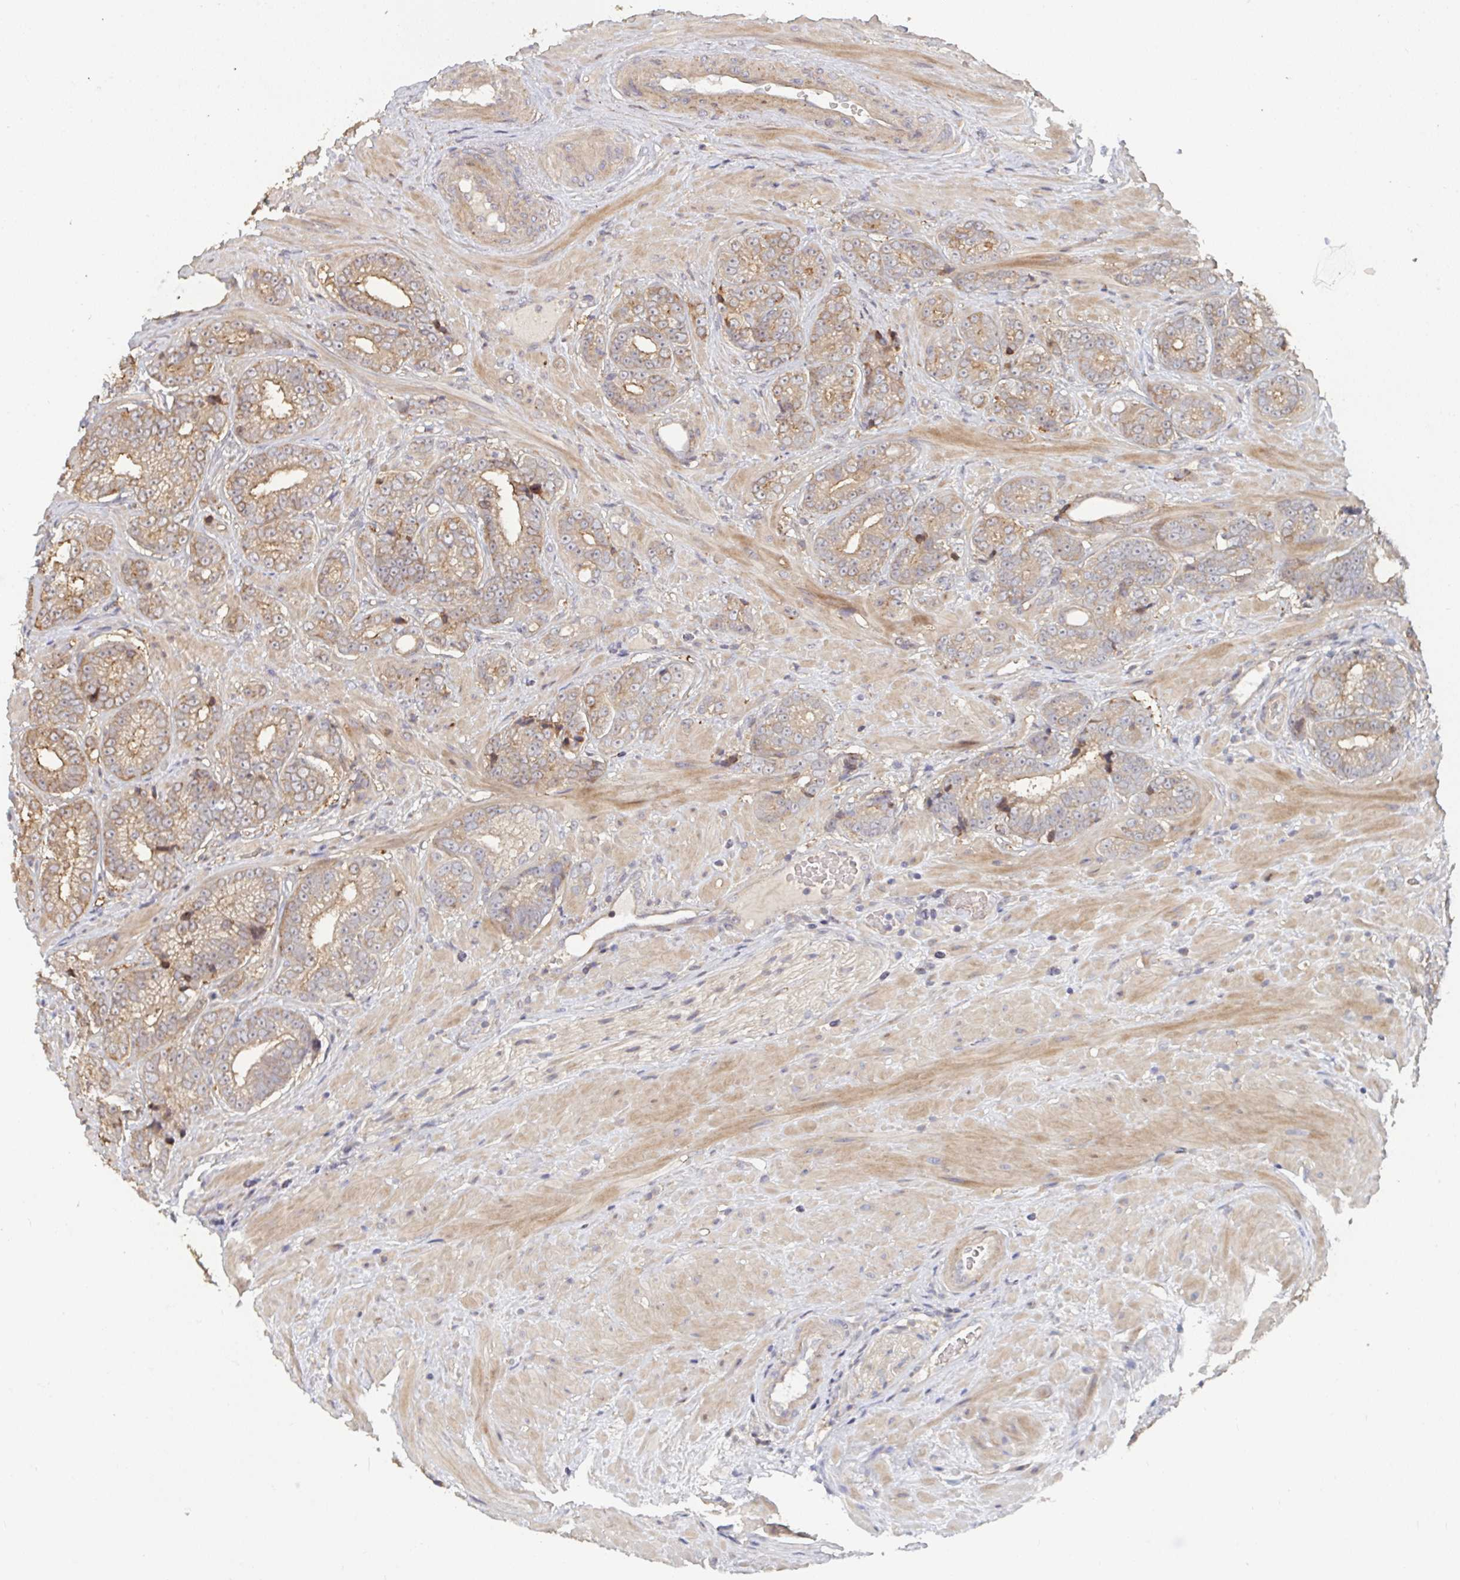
{"staining": {"intensity": "moderate", "quantity": "25%-75%", "location": "cytoplasmic/membranous"}, "tissue": "prostate cancer", "cell_type": "Tumor cells", "image_type": "cancer", "snomed": [{"axis": "morphology", "description": "Adenocarcinoma, Low grade"}, {"axis": "topography", "description": "Prostate"}], "caption": "Immunohistochemistry (IHC) photomicrograph of human prostate cancer (adenocarcinoma (low-grade)) stained for a protein (brown), which demonstrates medium levels of moderate cytoplasmic/membranous staining in about 25%-75% of tumor cells.", "gene": "PTEN", "patient": {"sex": "male", "age": 61}}